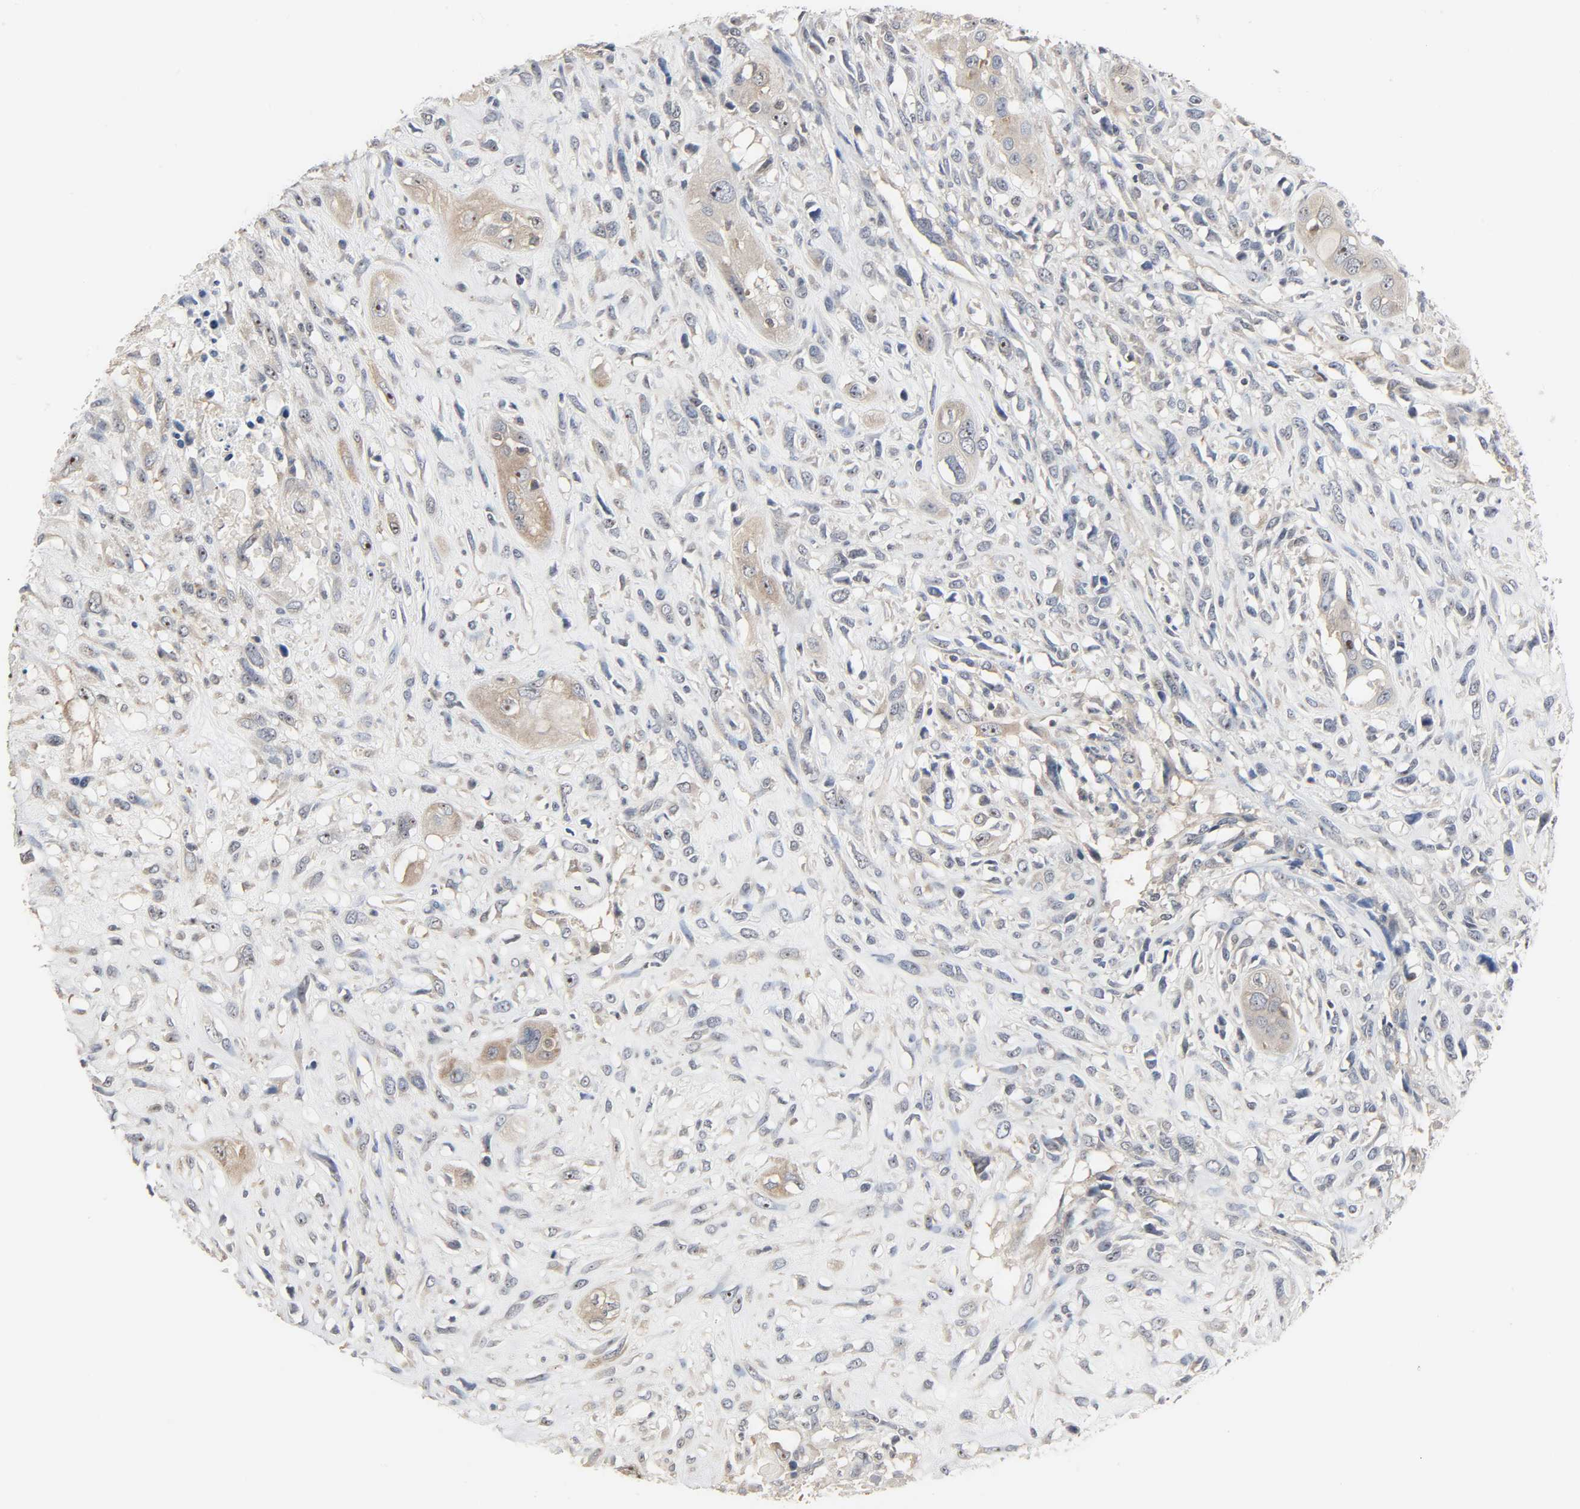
{"staining": {"intensity": "moderate", "quantity": "25%-75%", "location": "cytoplasmic/membranous,nuclear"}, "tissue": "head and neck cancer", "cell_type": "Tumor cells", "image_type": "cancer", "snomed": [{"axis": "morphology", "description": "Necrosis, NOS"}, {"axis": "morphology", "description": "Neoplasm, malignant, NOS"}, {"axis": "topography", "description": "Salivary gland"}, {"axis": "topography", "description": "Head-Neck"}], "caption": "Tumor cells exhibit medium levels of moderate cytoplasmic/membranous and nuclear positivity in approximately 25%-75% of cells in human head and neck cancer.", "gene": "PLEKHA2", "patient": {"sex": "male", "age": 43}}